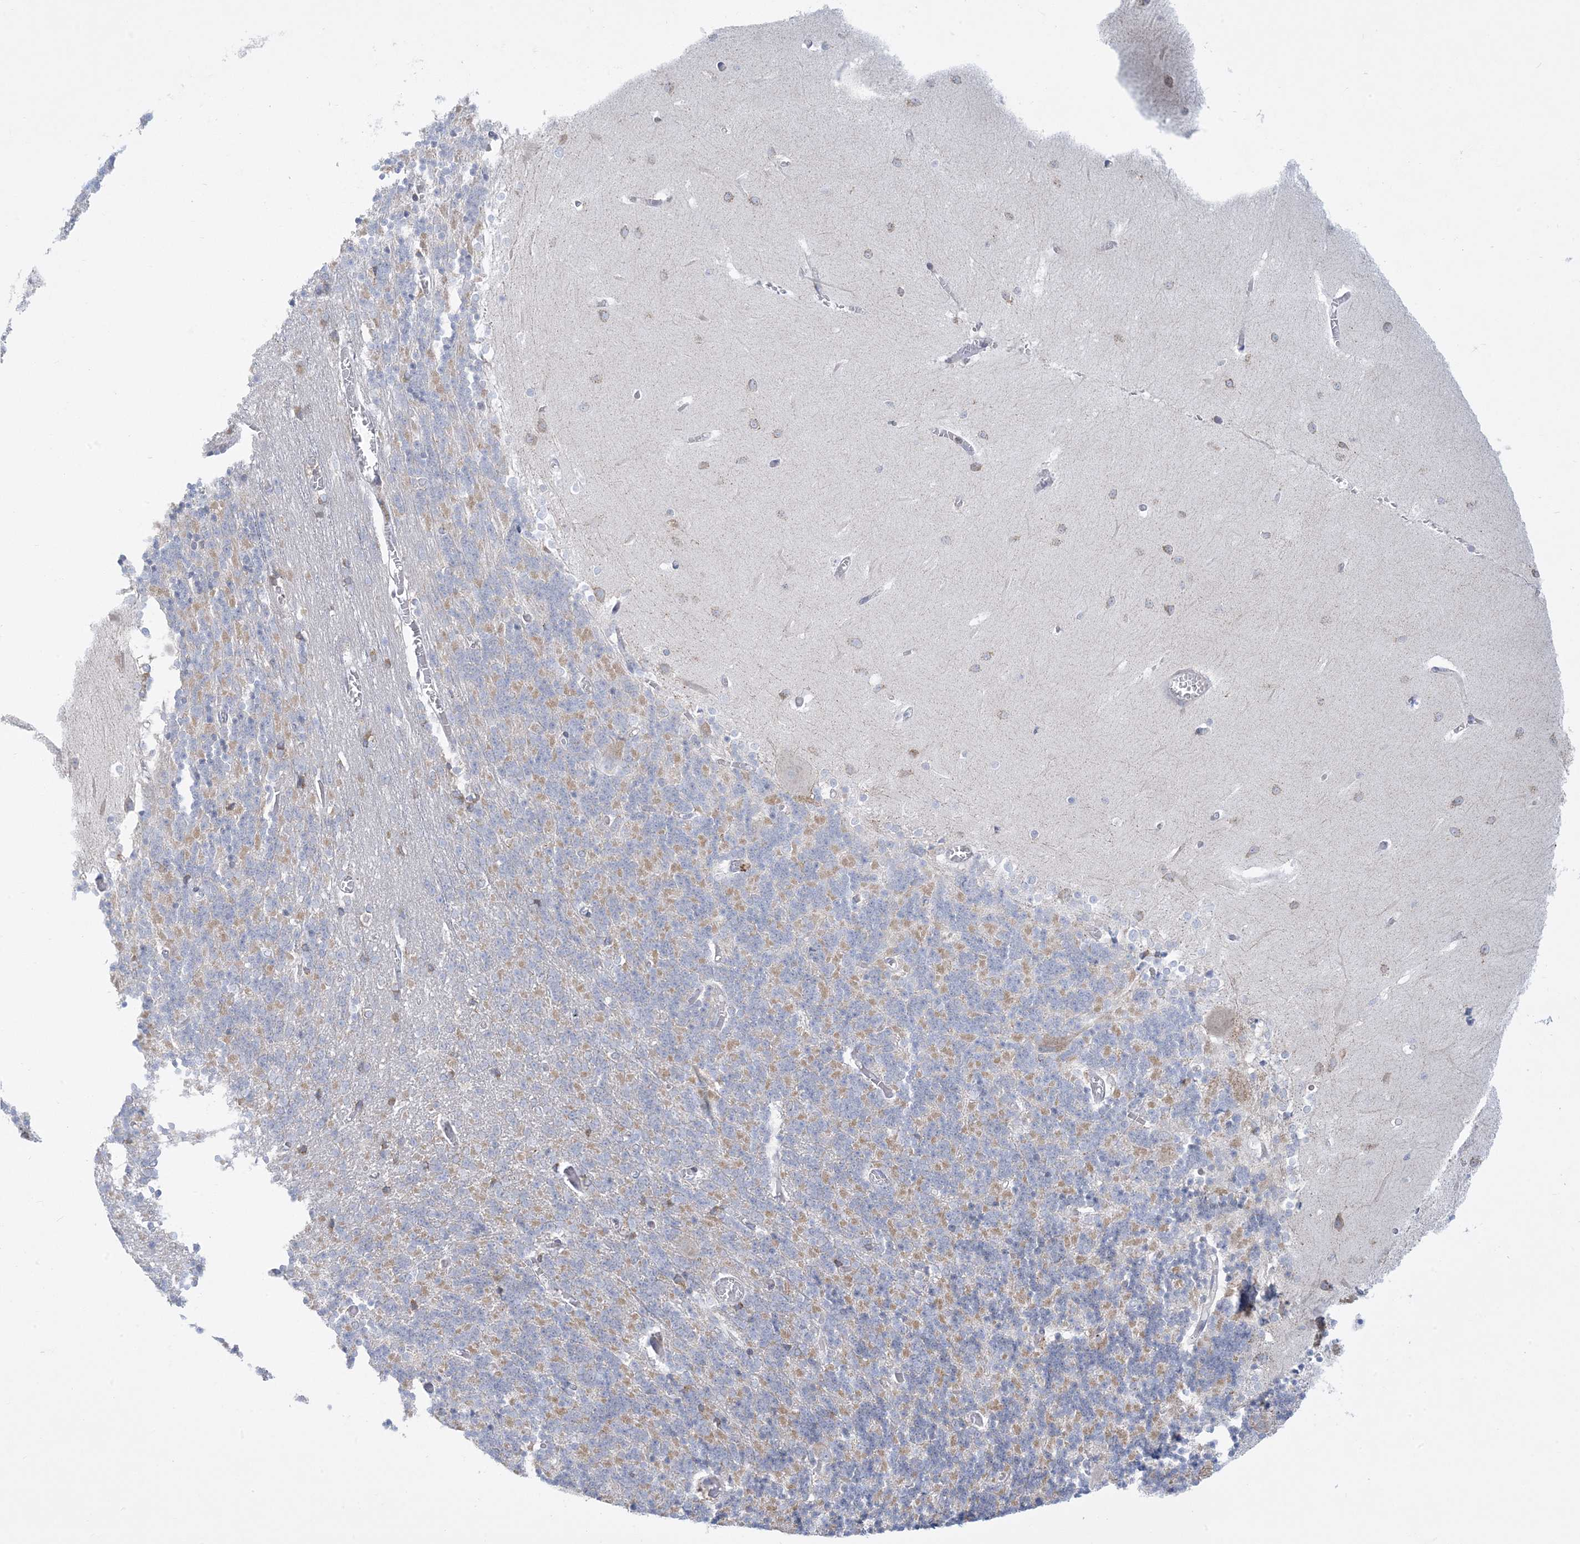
{"staining": {"intensity": "moderate", "quantity": "25%-75%", "location": "cytoplasmic/membranous"}, "tissue": "cerebellum", "cell_type": "Cells in granular layer", "image_type": "normal", "snomed": [{"axis": "morphology", "description": "Normal tissue, NOS"}, {"axis": "topography", "description": "Cerebellum"}], "caption": "Immunohistochemistry (IHC) micrograph of normal human cerebellum stained for a protein (brown), which exhibits medium levels of moderate cytoplasmic/membranous staining in about 25%-75% of cells in granular layer.", "gene": "SLAMF9", "patient": {"sex": "male", "age": 57}}